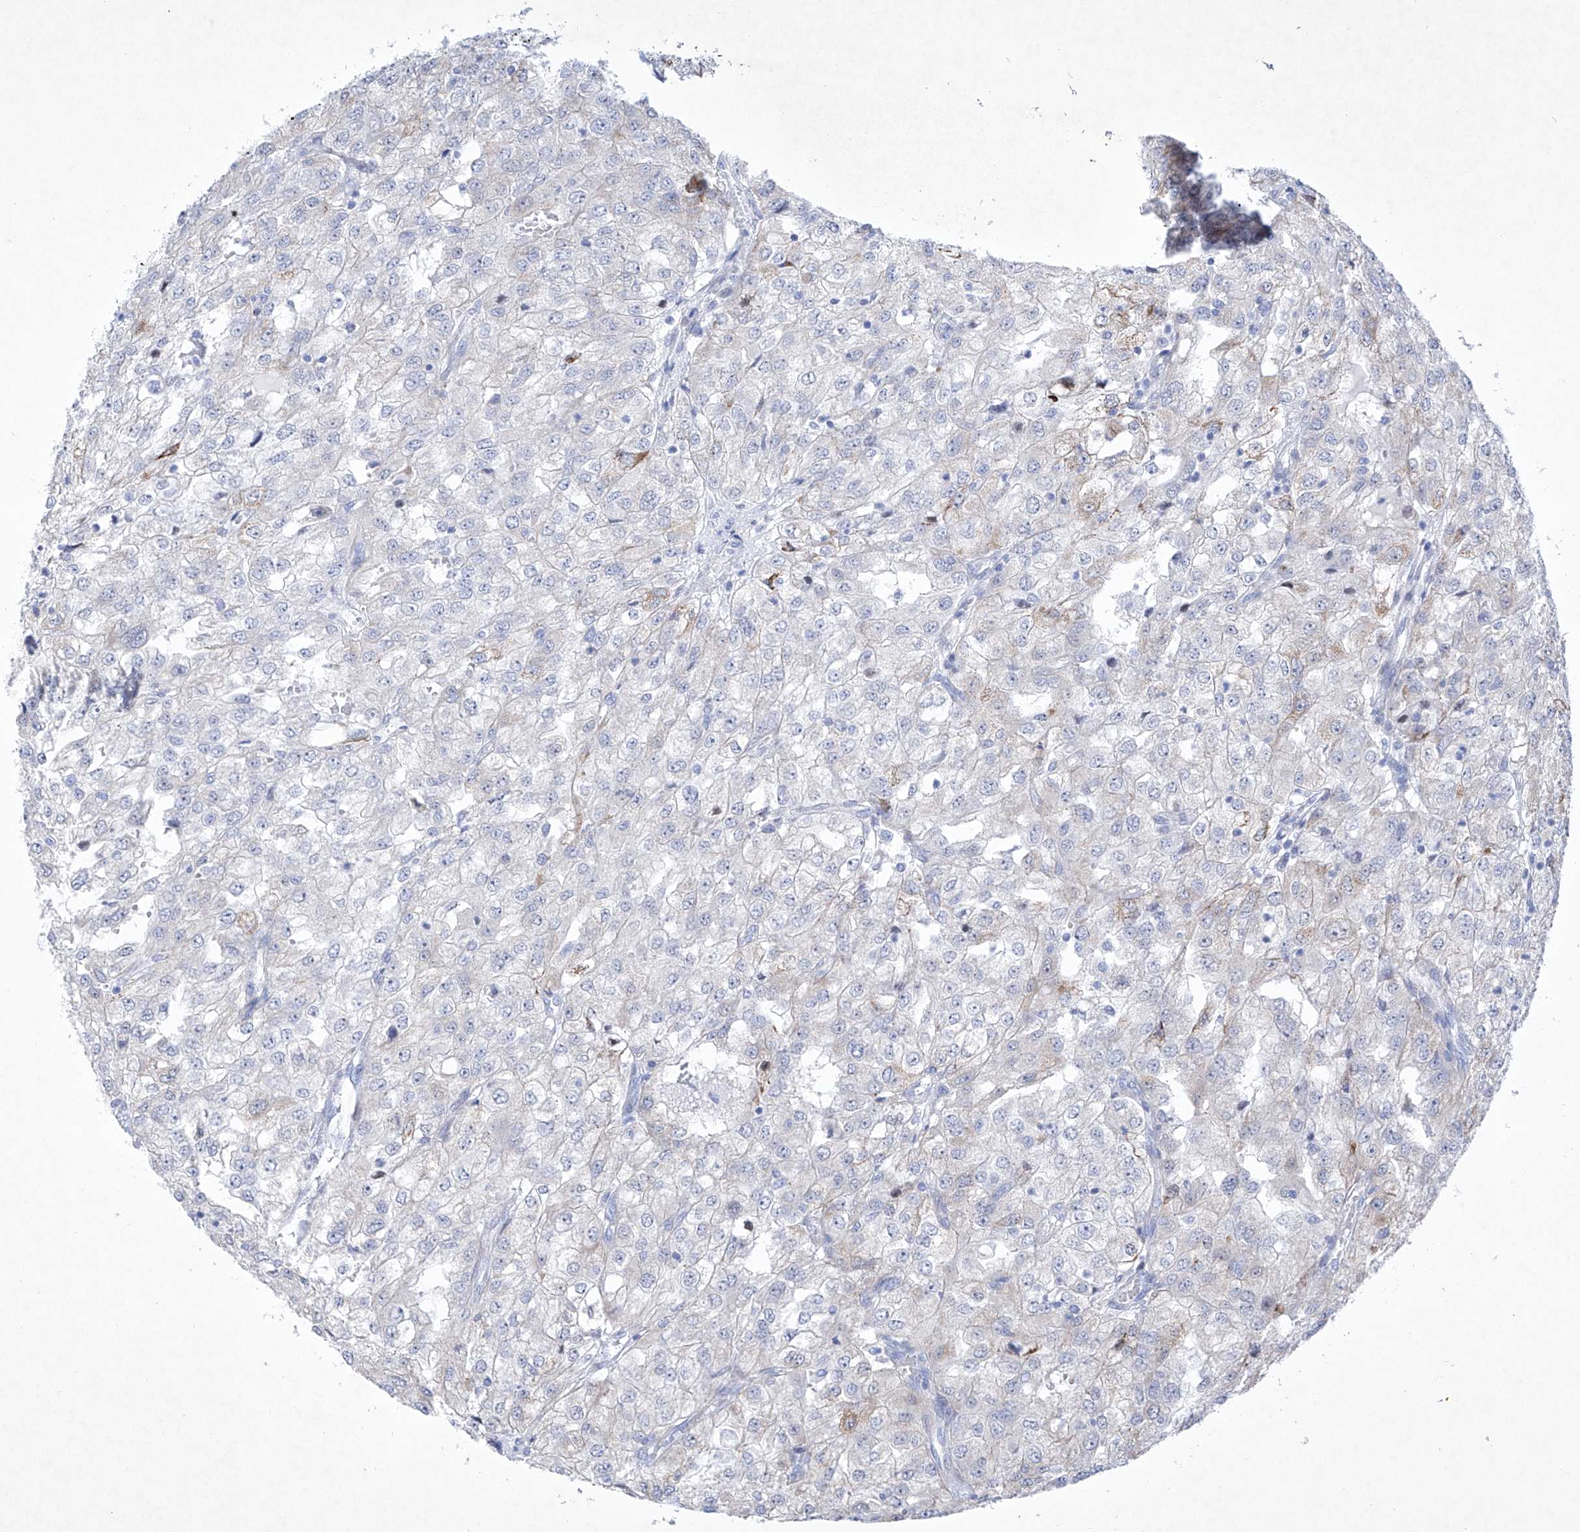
{"staining": {"intensity": "negative", "quantity": "none", "location": "none"}, "tissue": "renal cancer", "cell_type": "Tumor cells", "image_type": "cancer", "snomed": [{"axis": "morphology", "description": "Adenocarcinoma, NOS"}, {"axis": "topography", "description": "Kidney"}], "caption": "Immunohistochemistry (IHC) image of neoplastic tissue: renal adenocarcinoma stained with DAB (3,3'-diaminobenzidine) exhibits no significant protein positivity in tumor cells.", "gene": "C1orf87", "patient": {"sex": "female", "age": 54}}